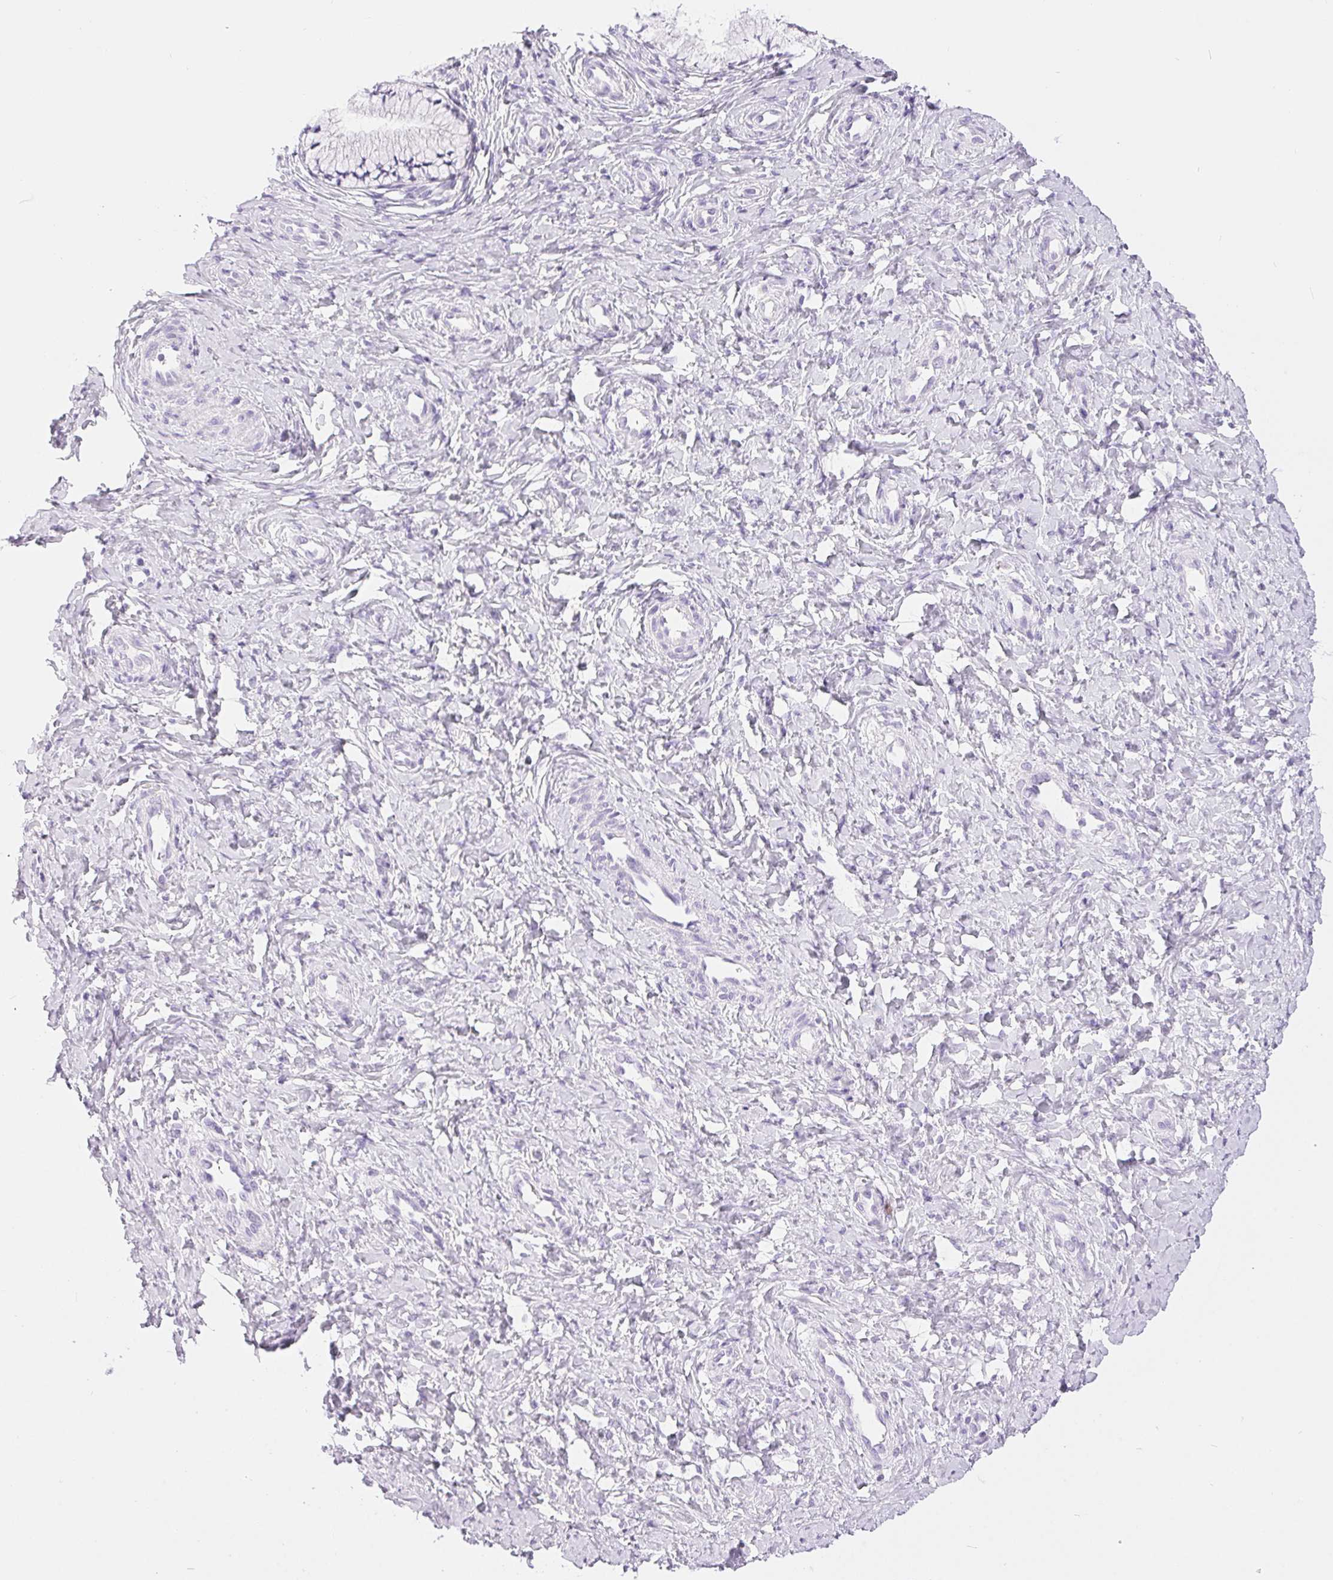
{"staining": {"intensity": "negative", "quantity": "none", "location": "none"}, "tissue": "cervix", "cell_type": "Glandular cells", "image_type": "normal", "snomed": [{"axis": "morphology", "description": "Normal tissue, NOS"}, {"axis": "topography", "description": "Cervix"}], "caption": "Immunohistochemistry histopathology image of unremarkable human cervix stained for a protein (brown), which reveals no positivity in glandular cells. (DAB (3,3'-diaminobenzidine) IHC visualized using brightfield microscopy, high magnification).", "gene": "XDH", "patient": {"sex": "female", "age": 37}}